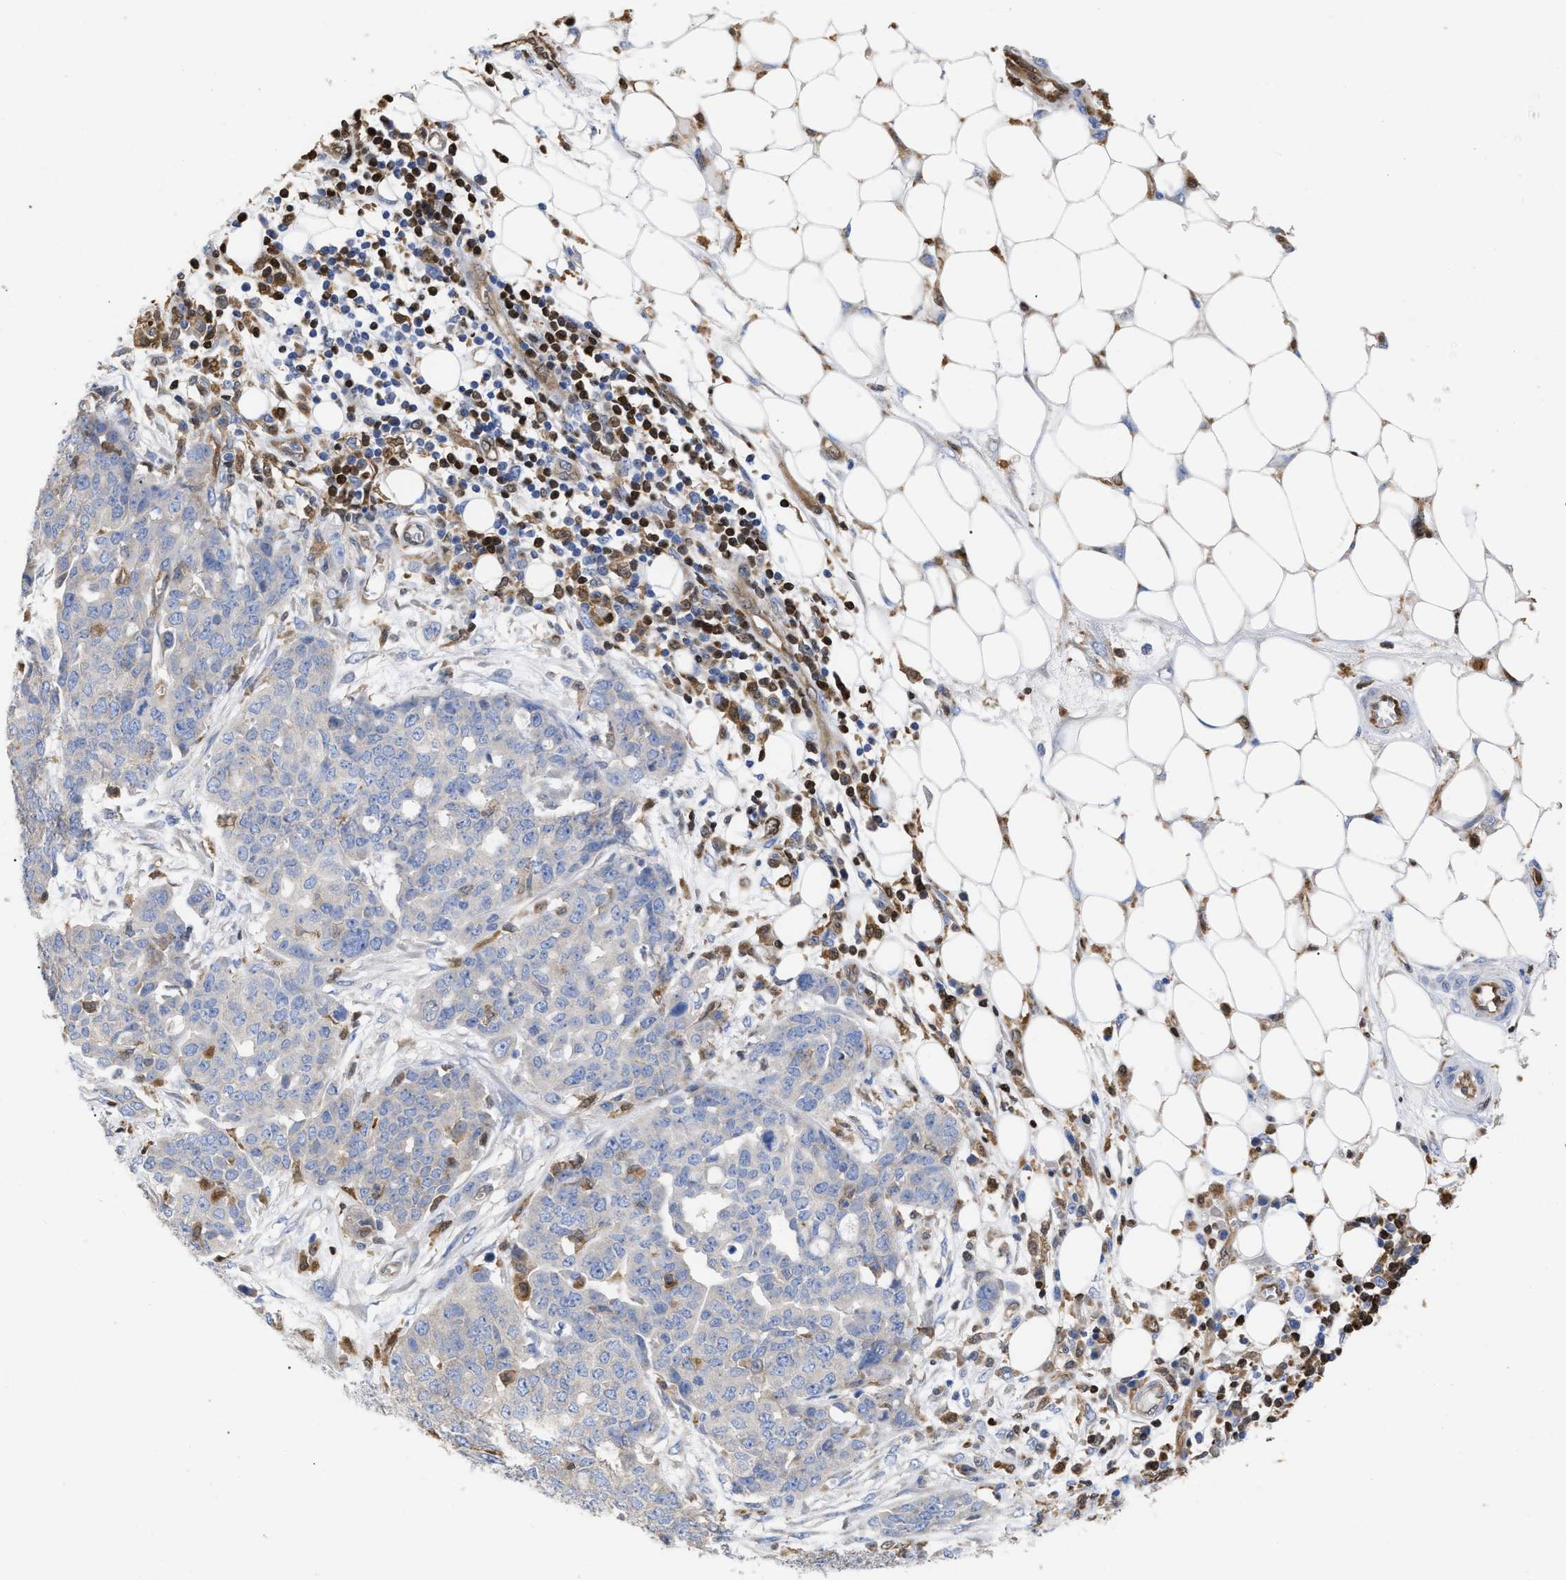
{"staining": {"intensity": "negative", "quantity": "none", "location": "none"}, "tissue": "ovarian cancer", "cell_type": "Tumor cells", "image_type": "cancer", "snomed": [{"axis": "morphology", "description": "Cystadenocarcinoma, serous, NOS"}, {"axis": "topography", "description": "Soft tissue"}, {"axis": "topography", "description": "Ovary"}], "caption": "Serous cystadenocarcinoma (ovarian) was stained to show a protein in brown. There is no significant positivity in tumor cells.", "gene": "GIMAP4", "patient": {"sex": "female", "age": 57}}